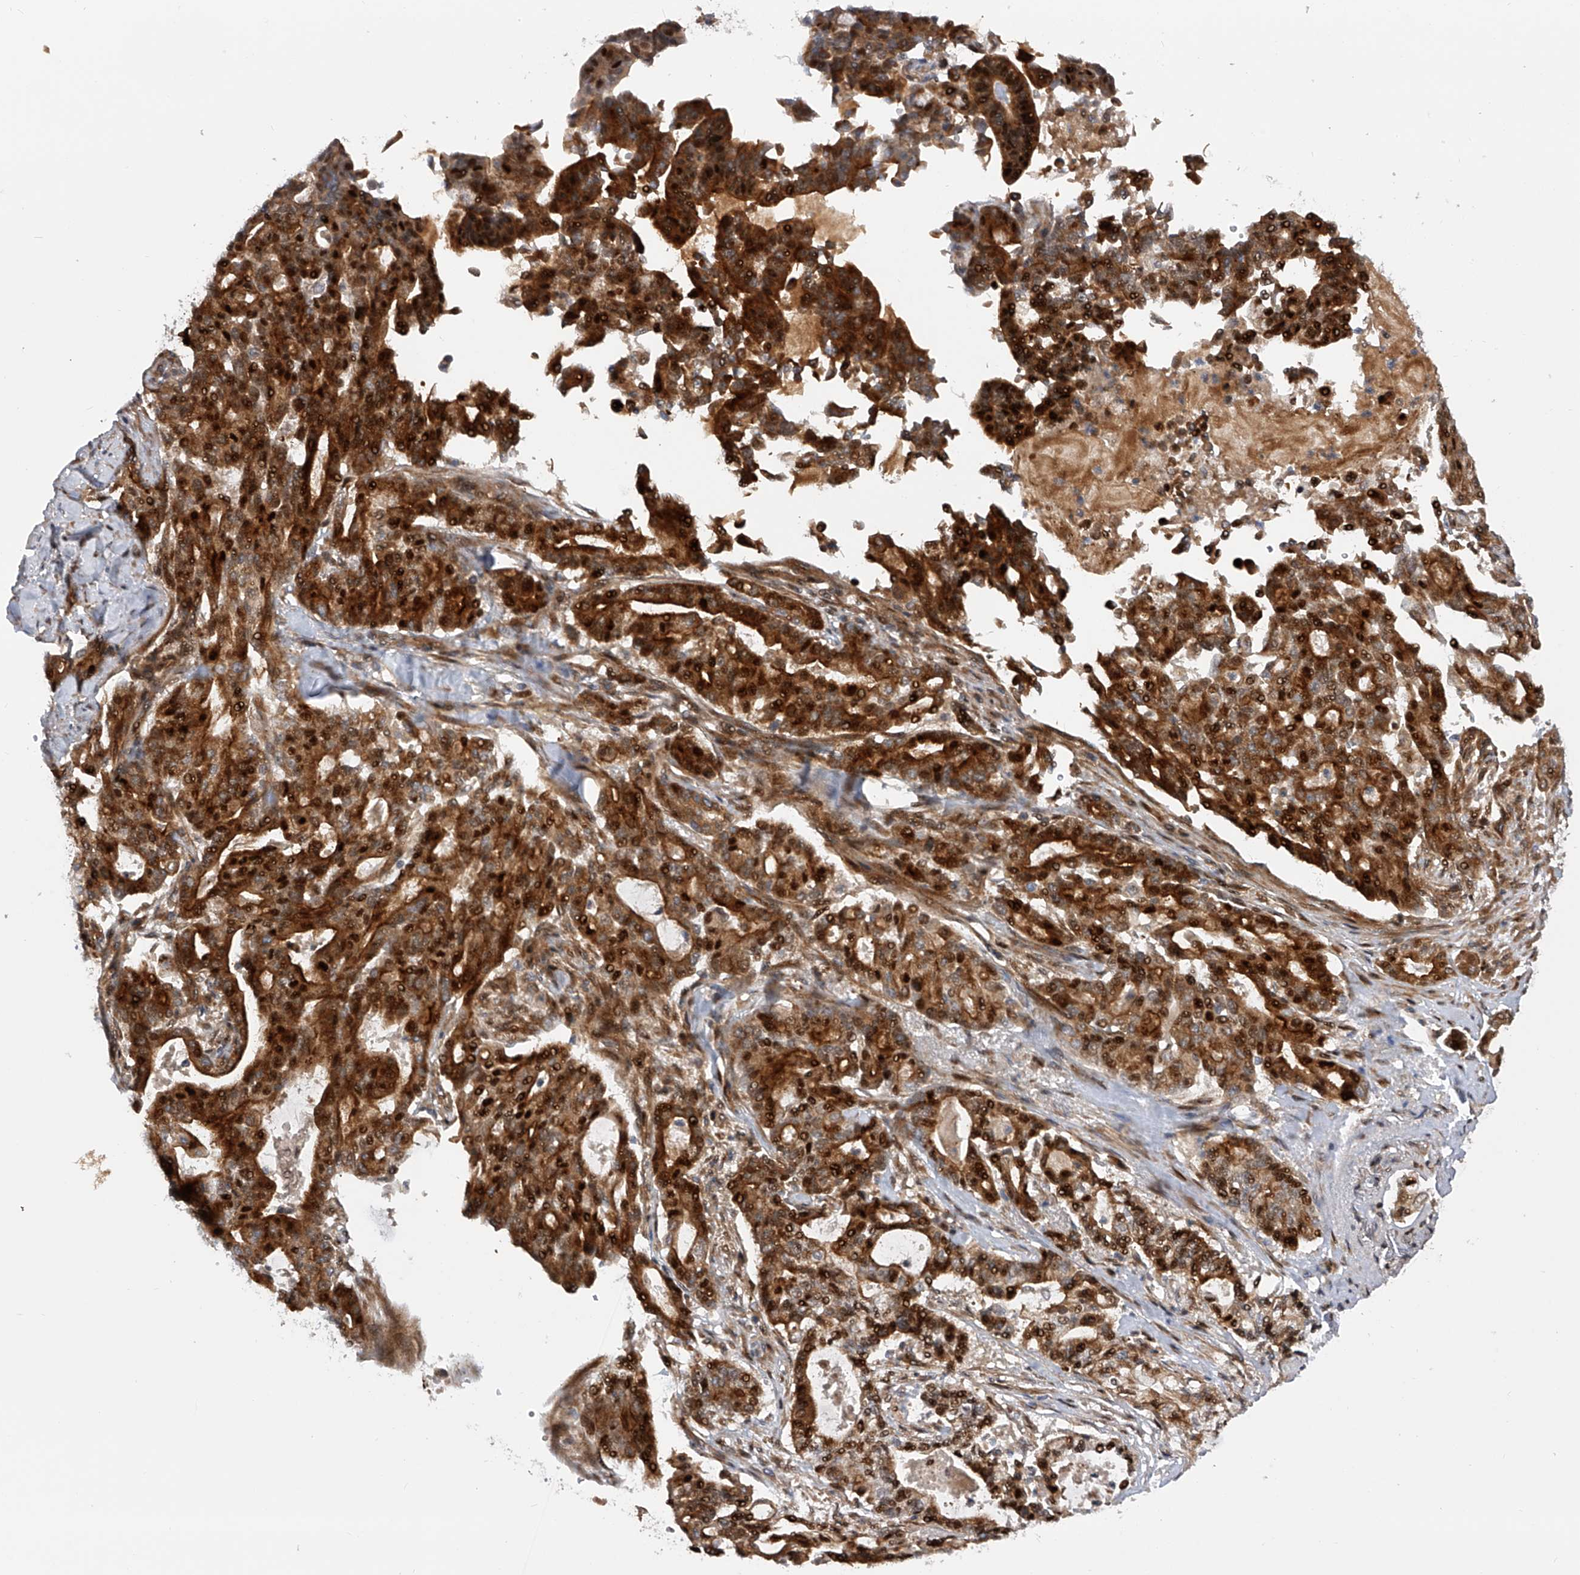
{"staining": {"intensity": "strong", "quantity": ">75%", "location": "cytoplasmic/membranous,nuclear"}, "tissue": "pancreatic cancer", "cell_type": "Tumor cells", "image_type": "cancer", "snomed": [{"axis": "morphology", "description": "Adenocarcinoma, NOS"}, {"axis": "topography", "description": "Pancreas"}], "caption": "About >75% of tumor cells in adenocarcinoma (pancreatic) reveal strong cytoplasmic/membranous and nuclear protein expression as visualized by brown immunohistochemical staining.", "gene": "PDSS2", "patient": {"sex": "male", "age": 63}}